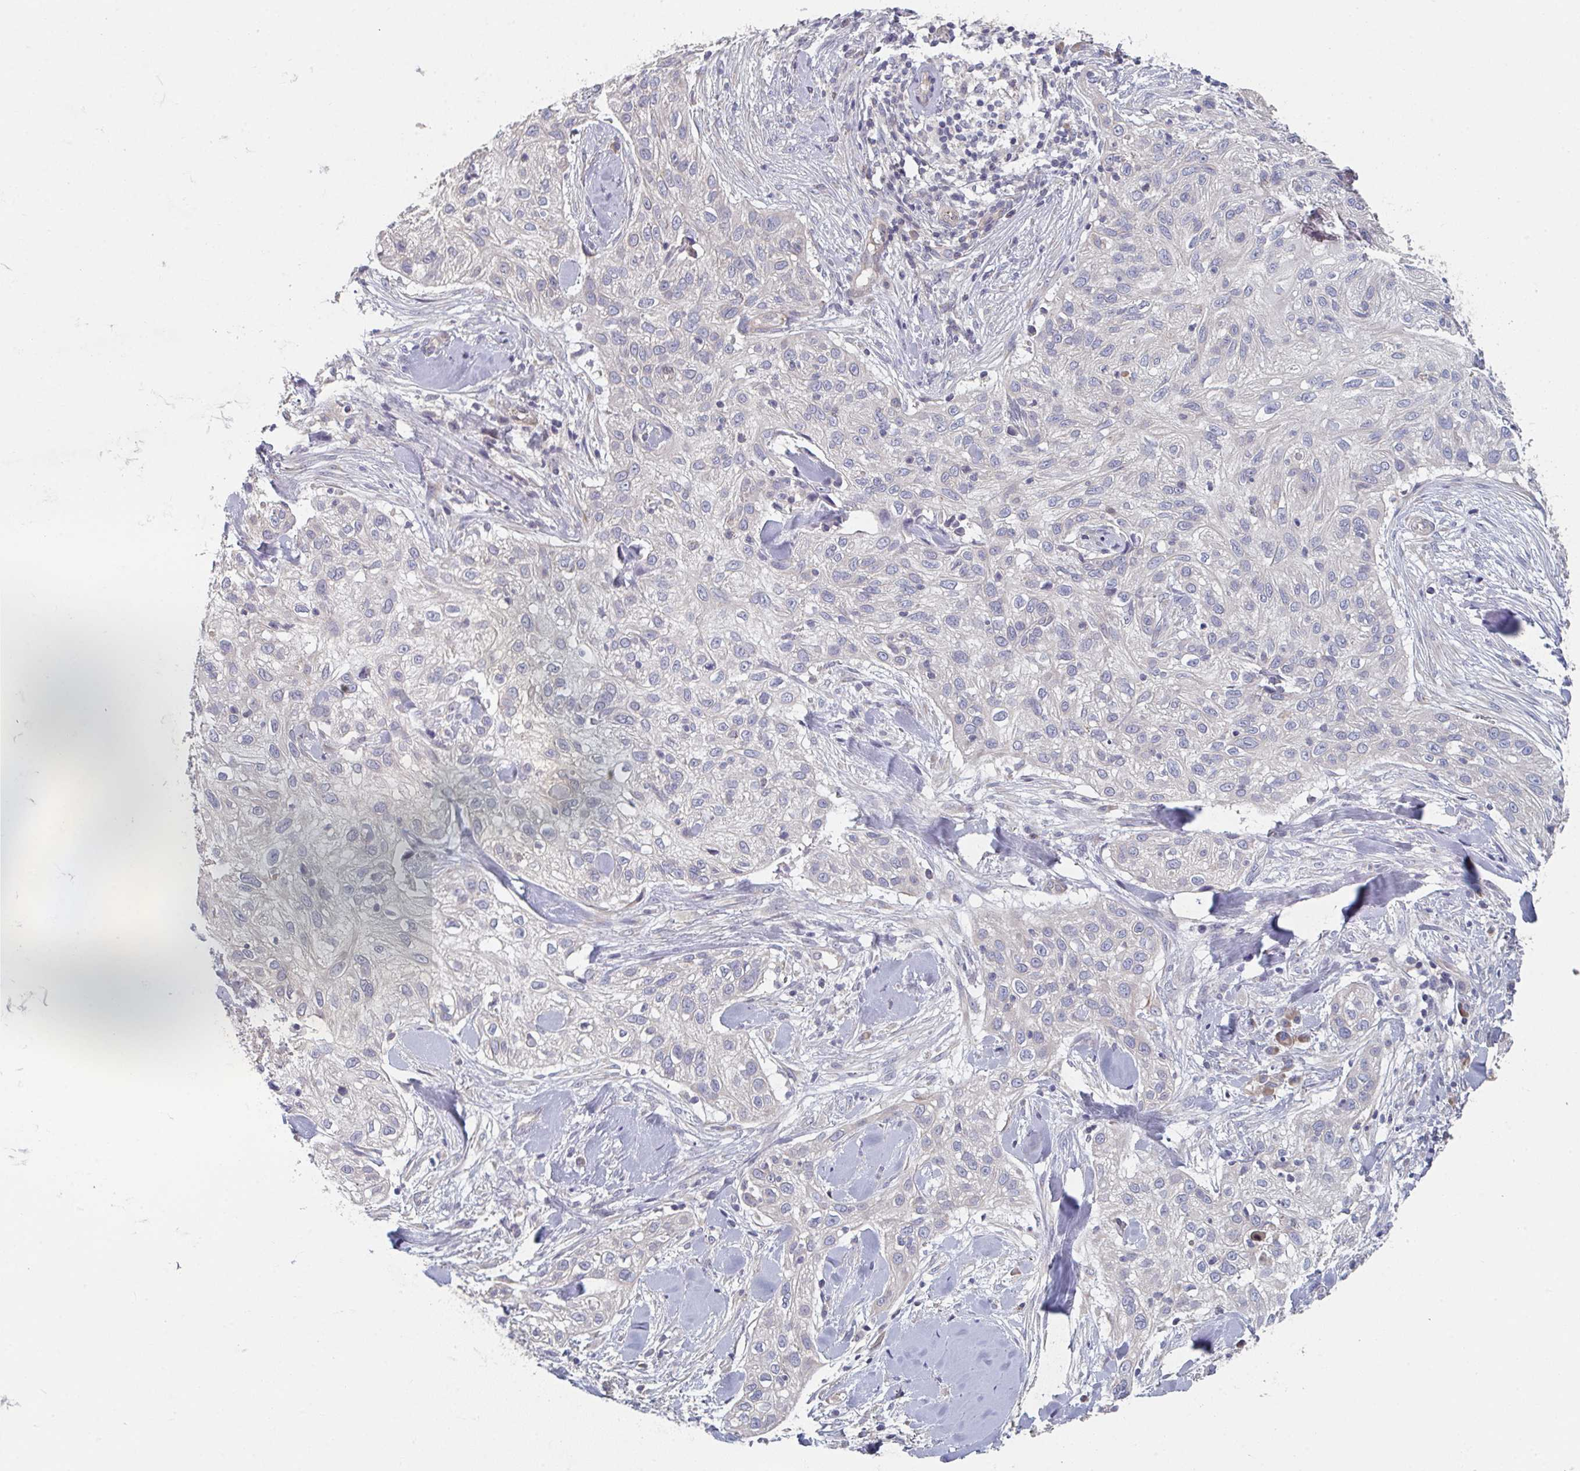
{"staining": {"intensity": "negative", "quantity": "none", "location": "none"}, "tissue": "skin cancer", "cell_type": "Tumor cells", "image_type": "cancer", "snomed": [{"axis": "morphology", "description": "Squamous cell carcinoma, NOS"}, {"axis": "topography", "description": "Skin"}], "caption": "Skin squamous cell carcinoma stained for a protein using IHC demonstrates no staining tumor cells.", "gene": "ELOVL1", "patient": {"sex": "male", "age": 82}}